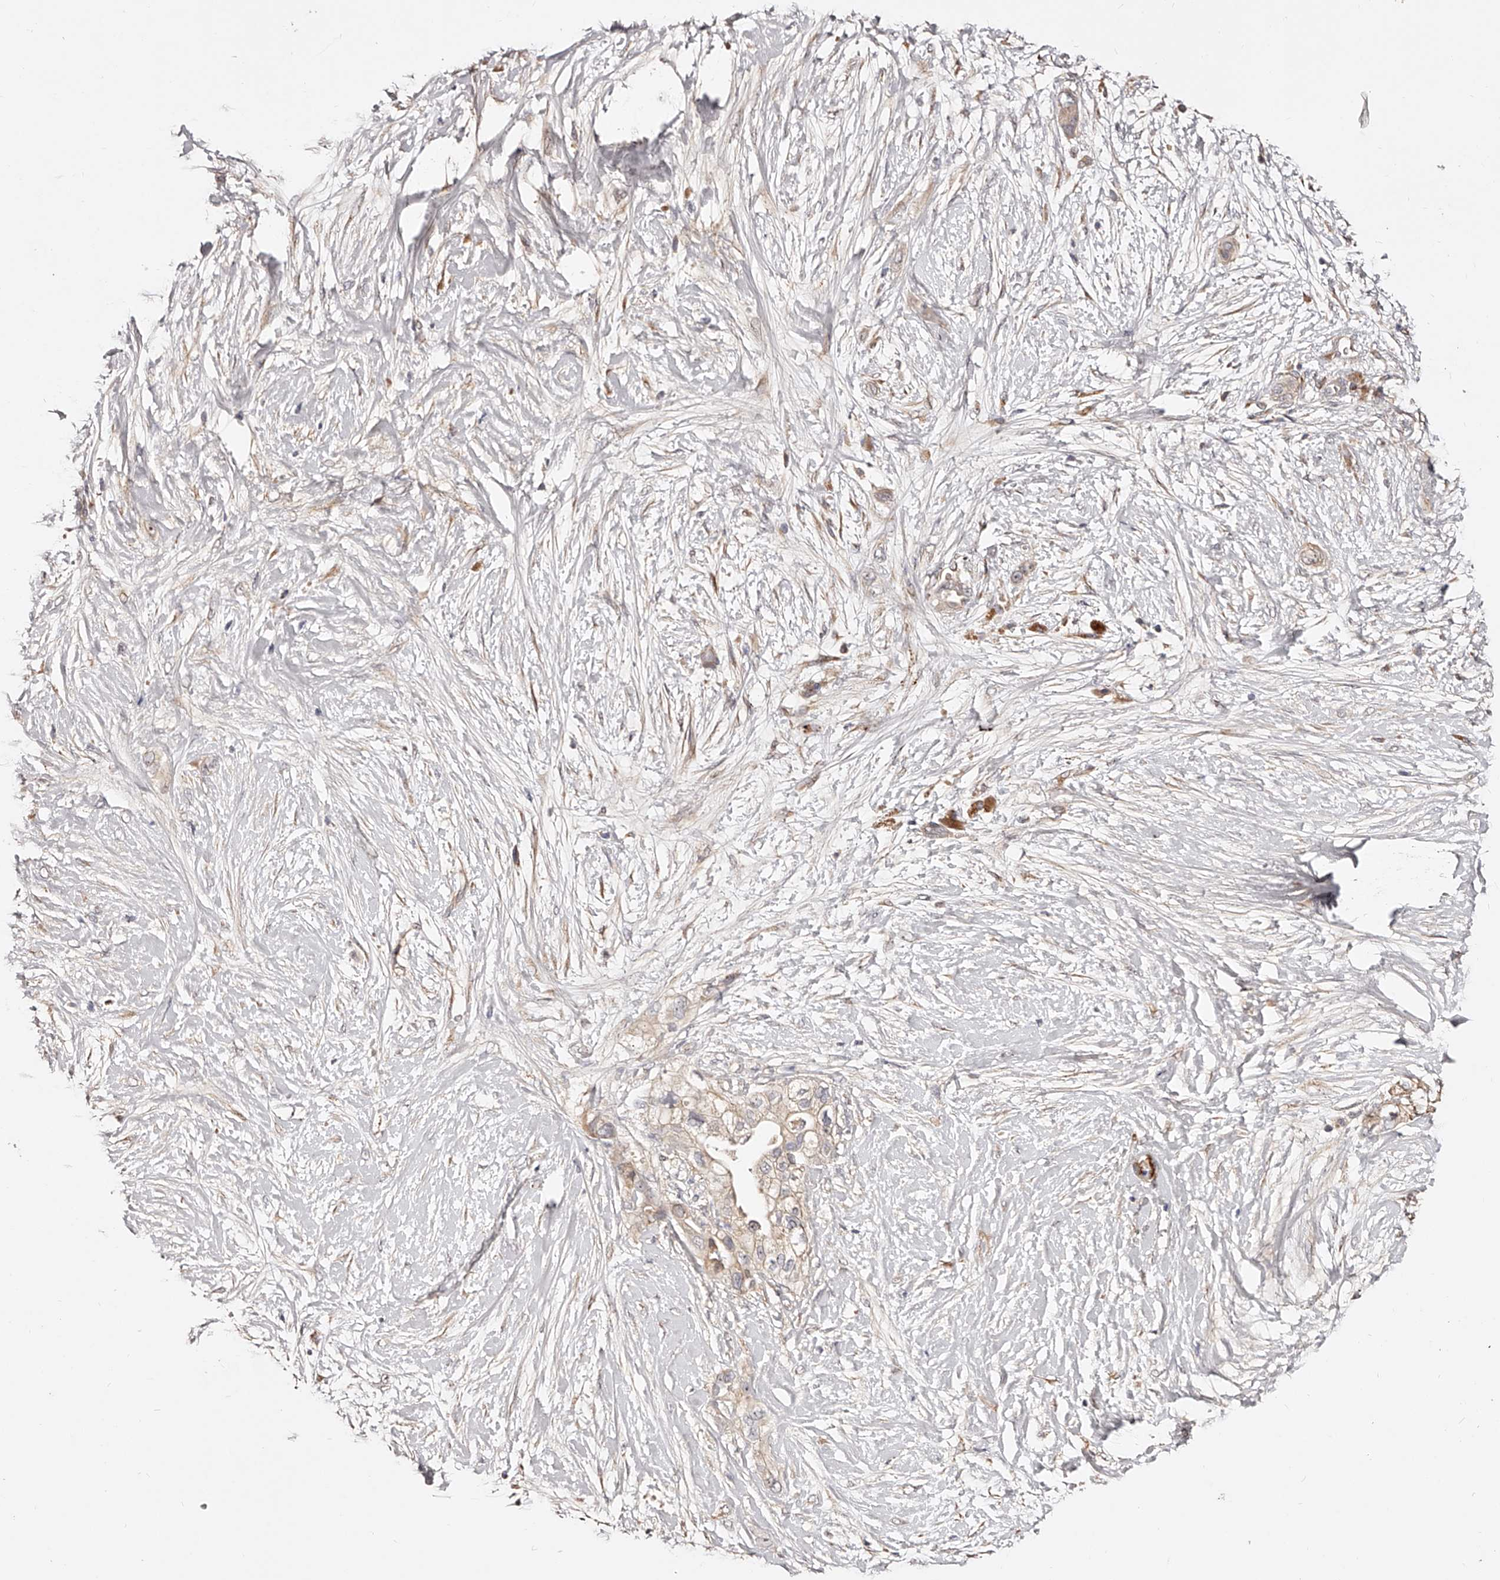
{"staining": {"intensity": "moderate", "quantity": "<25%", "location": "cytoplasmic/membranous"}, "tissue": "pancreatic cancer", "cell_type": "Tumor cells", "image_type": "cancer", "snomed": [{"axis": "morphology", "description": "Adenocarcinoma, NOS"}, {"axis": "topography", "description": "Pancreas"}], "caption": "This micrograph exhibits pancreatic cancer (adenocarcinoma) stained with immunohistochemistry to label a protein in brown. The cytoplasmic/membranous of tumor cells show moderate positivity for the protein. Nuclei are counter-stained blue.", "gene": "ZNF502", "patient": {"sex": "male", "age": 53}}